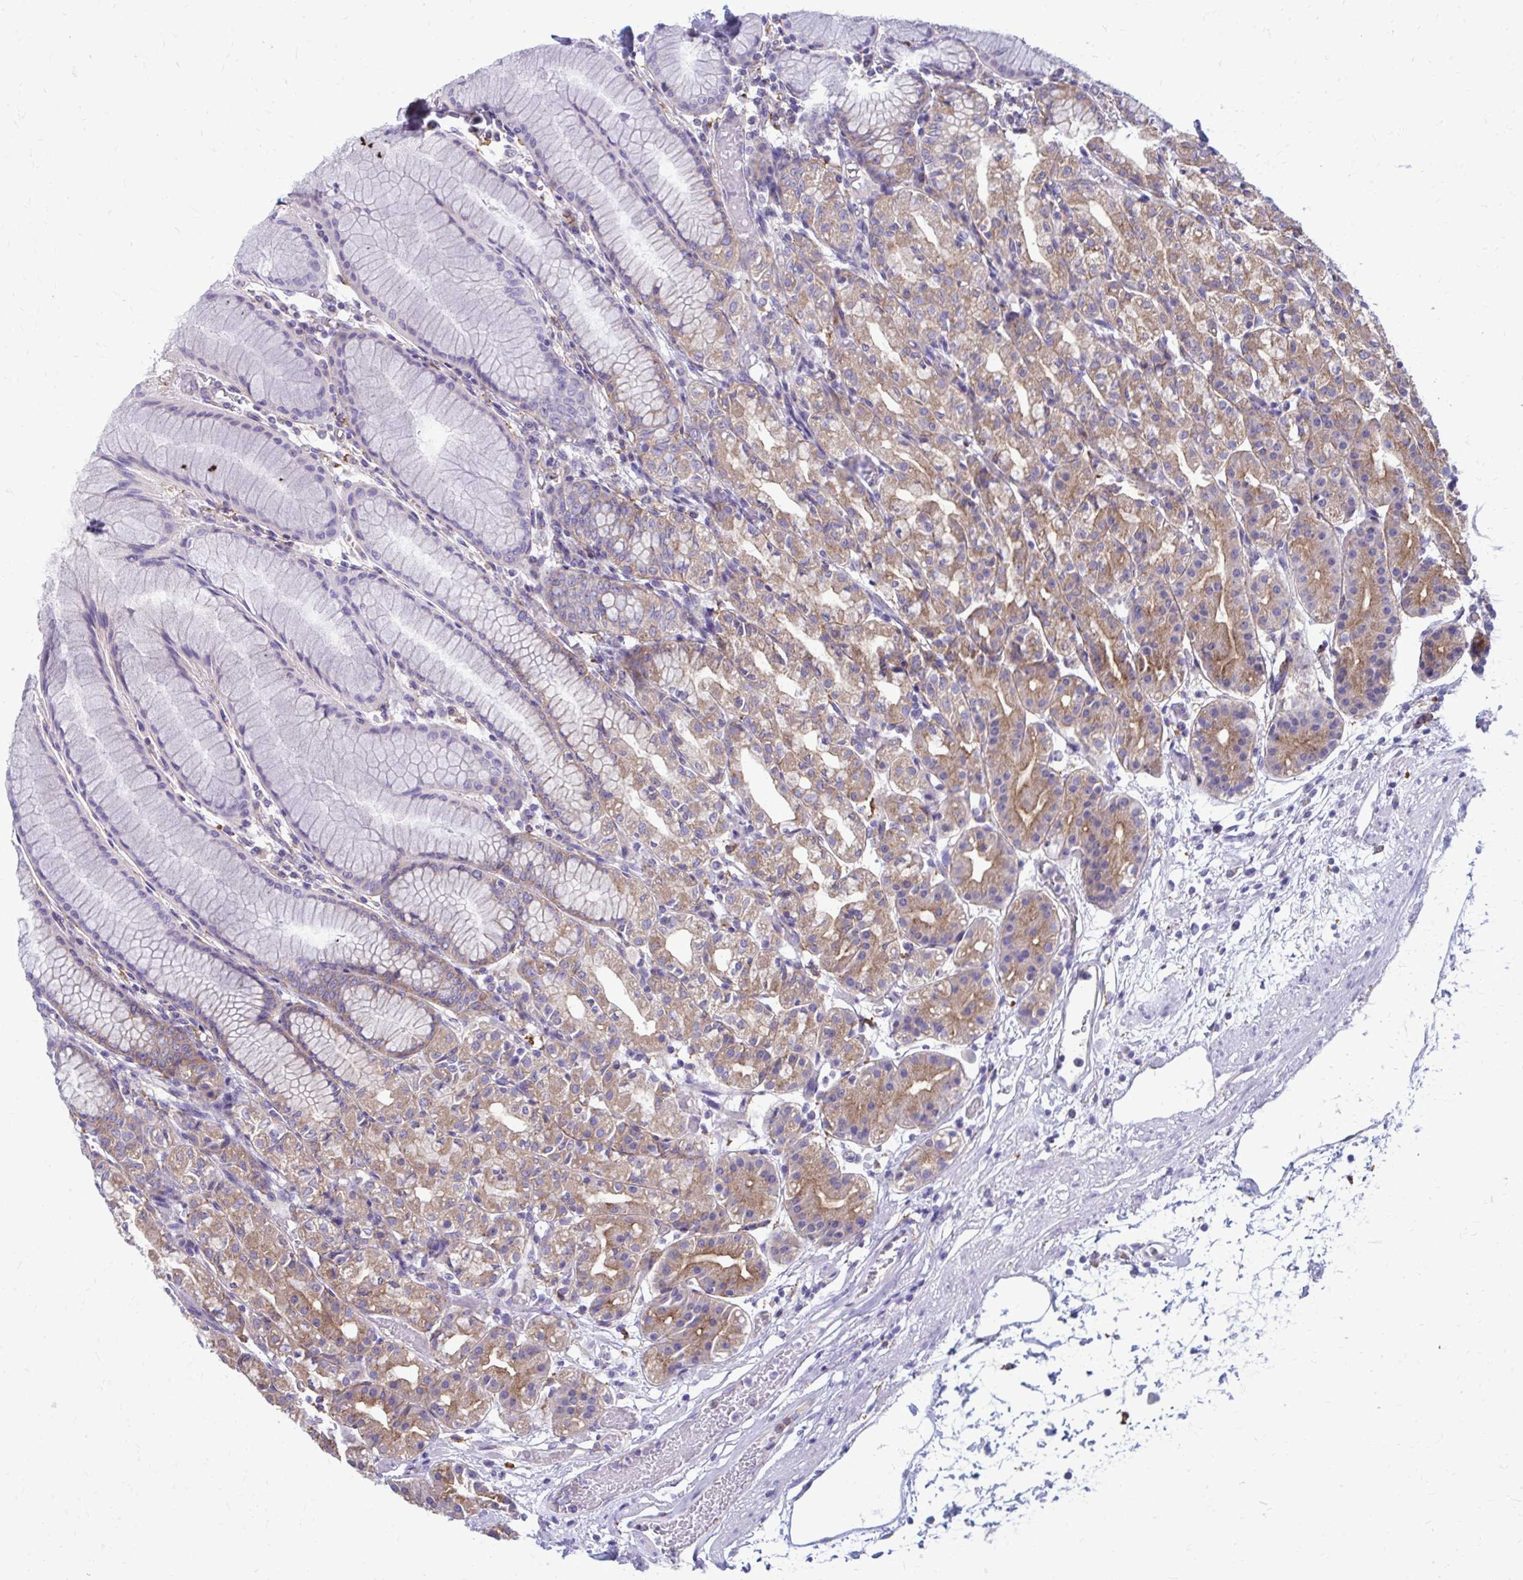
{"staining": {"intensity": "moderate", "quantity": "25%-75%", "location": "cytoplasmic/membranous"}, "tissue": "stomach", "cell_type": "Glandular cells", "image_type": "normal", "snomed": [{"axis": "morphology", "description": "Normal tissue, NOS"}, {"axis": "topography", "description": "Stomach"}], "caption": "Immunohistochemical staining of normal human stomach reveals moderate cytoplasmic/membranous protein expression in approximately 25%-75% of glandular cells. The staining is performed using DAB brown chromogen to label protein expression. The nuclei are counter-stained blue using hematoxylin.", "gene": "CLTA", "patient": {"sex": "female", "age": 57}}